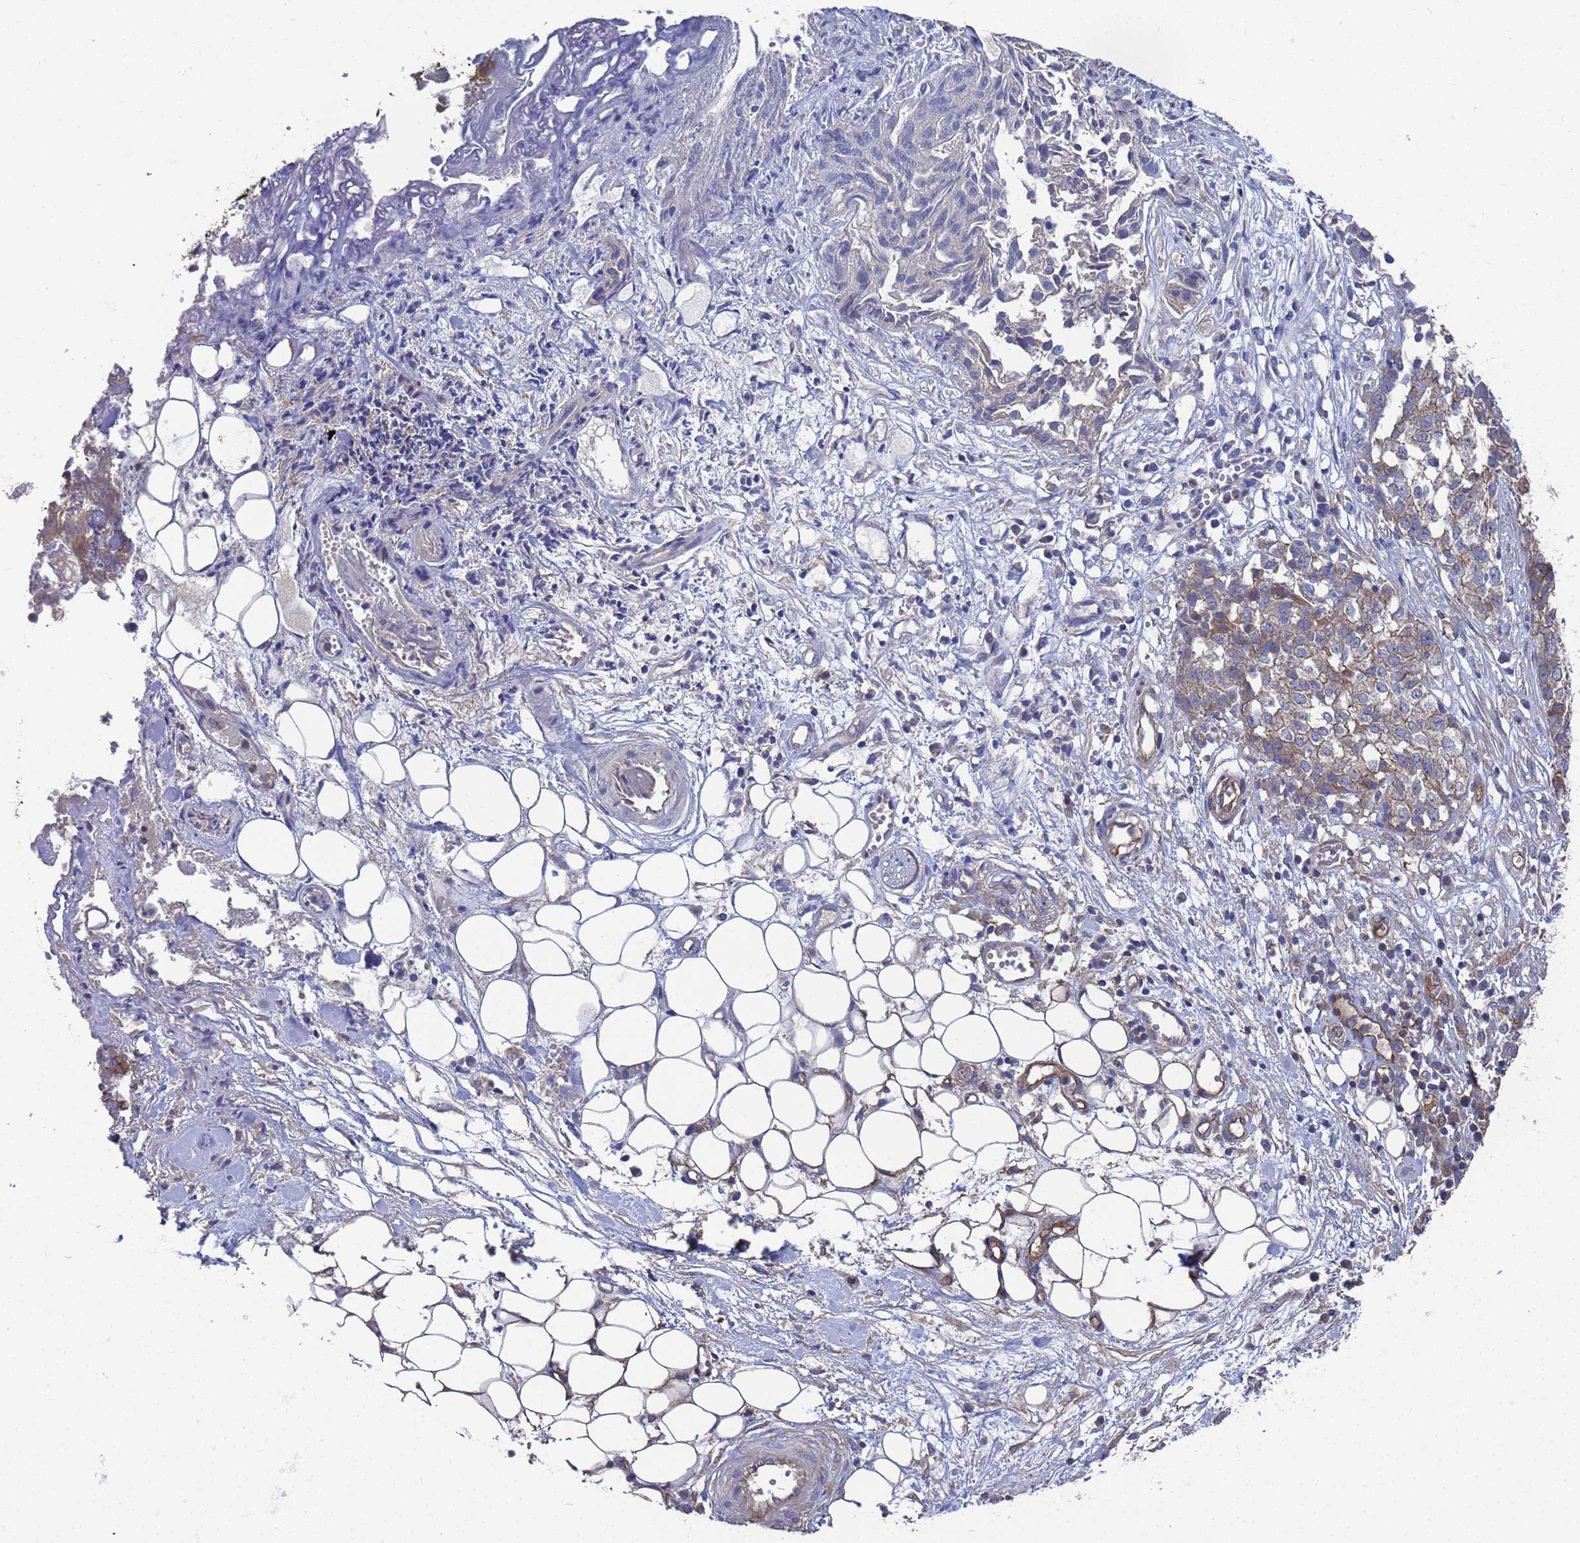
{"staining": {"intensity": "weak", "quantity": "25%-75%", "location": "cytoplasmic/membranous"}, "tissue": "ovarian cancer", "cell_type": "Tumor cells", "image_type": "cancer", "snomed": [{"axis": "morphology", "description": "Cystadenocarcinoma, serous, NOS"}, {"axis": "topography", "description": "Soft tissue"}, {"axis": "topography", "description": "Ovary"}], "caption": "Tumor cells exhibit low levels of weak cytoplasmic/membranous expression in about 25%-75% of cells in human ovarian serous cystadenocarcinoma.", "gene": "NDUFAF6", "patient": {"sex": "female", "age": 57}}